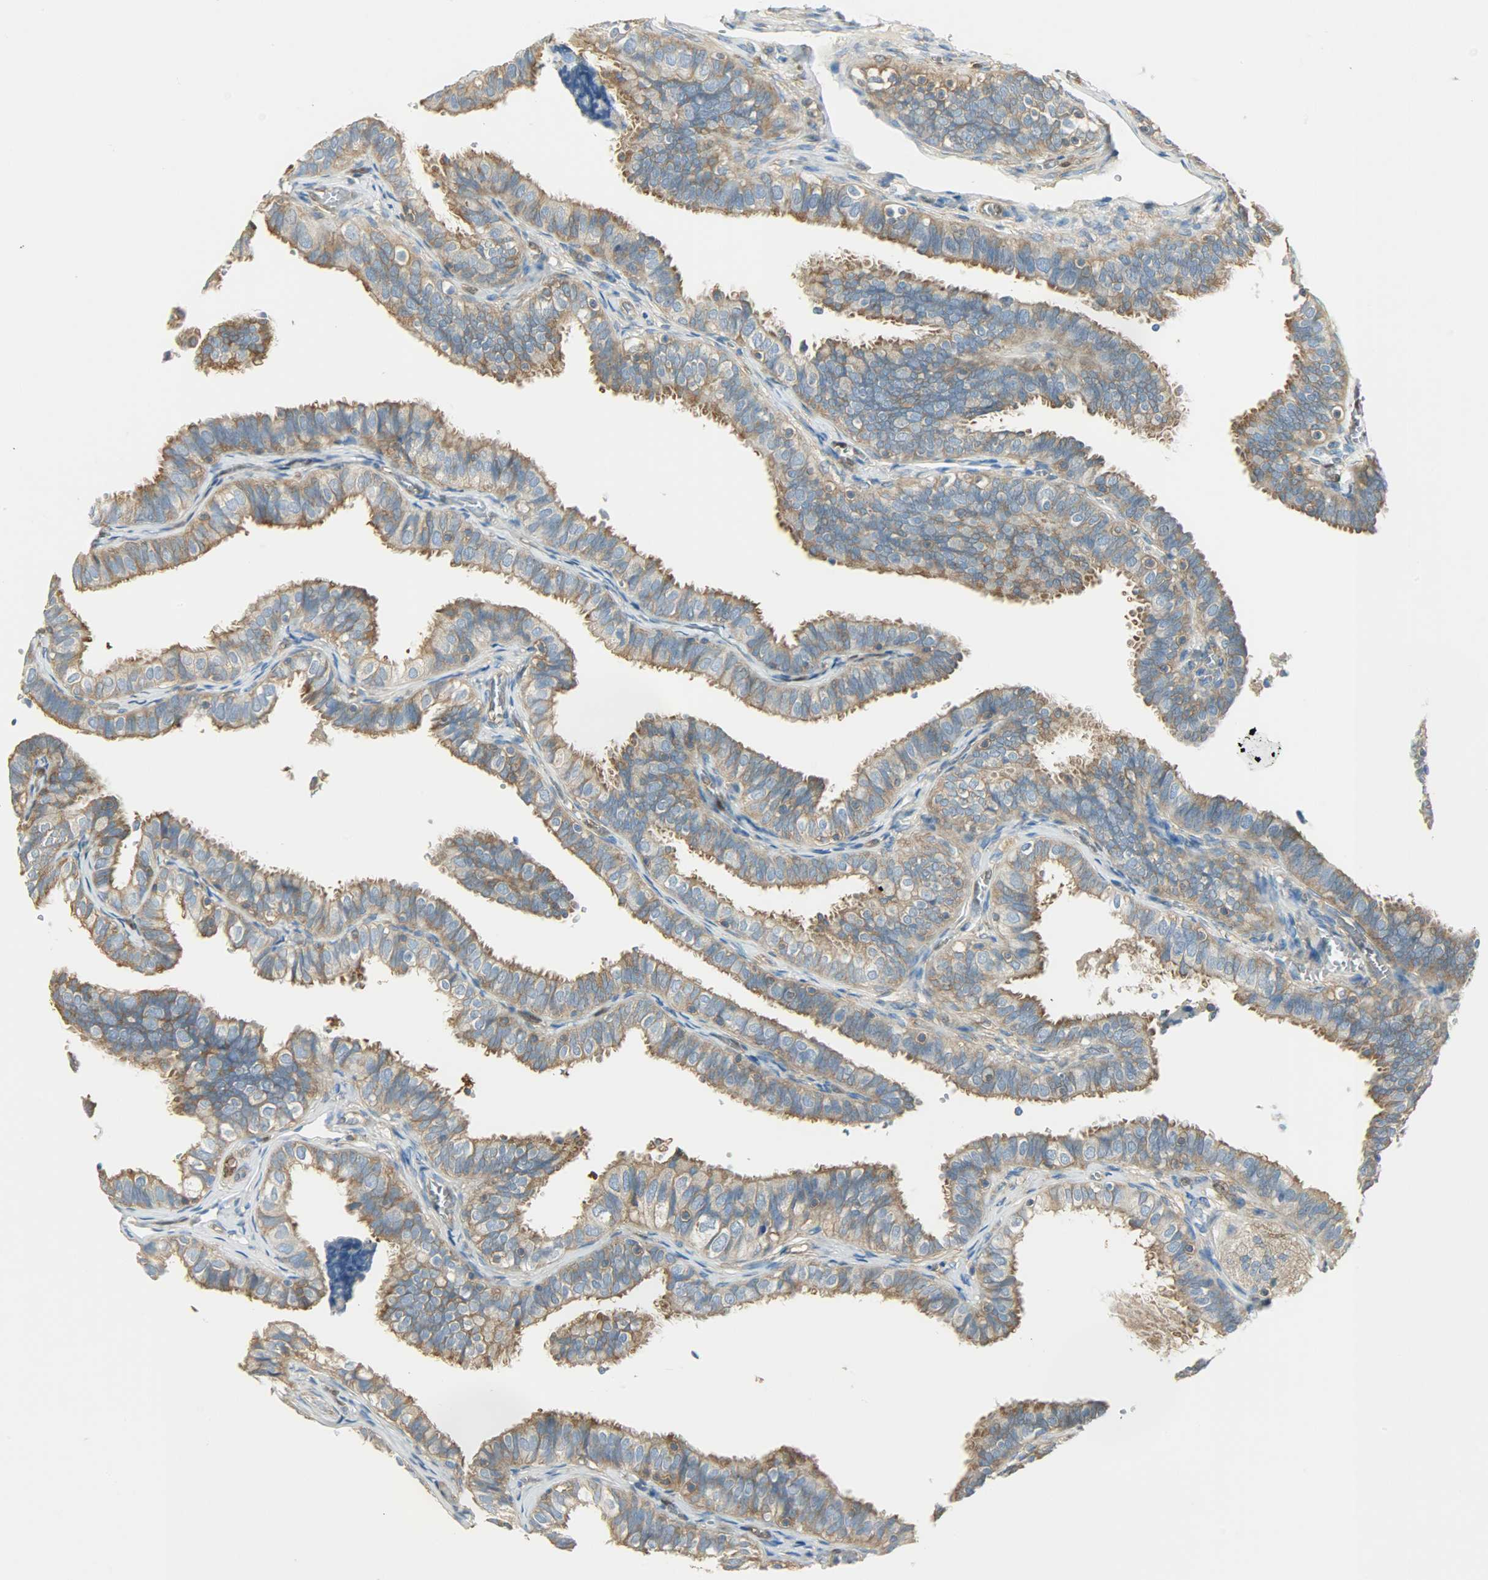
{"staining": {"intensity": "moderate", "quantity": ">75%", "location": "cytoplasmic/membranous"}, "tissue": "fallopian tube", "cell_type": "Glandular cells", "image_type": "normal", "snomed": [{"axis": "morphology", "description": "Normal tissue, NOS"}, {"axis": "morphology", "description": "Dermoid, NOS"}, {"axis": "topography", "description": "Fallopian tube"}], "caption": "Immunohistochemistry (IHC) micrograph of unremarkable fallopian tube stained for a protein (brown), which shows medium levels of moderate cytoplasmic/membranous staining in approximately >75% of glandular cells.", "gene": "TSC22D2", "patient": {"sex": "female", "age": 33}}